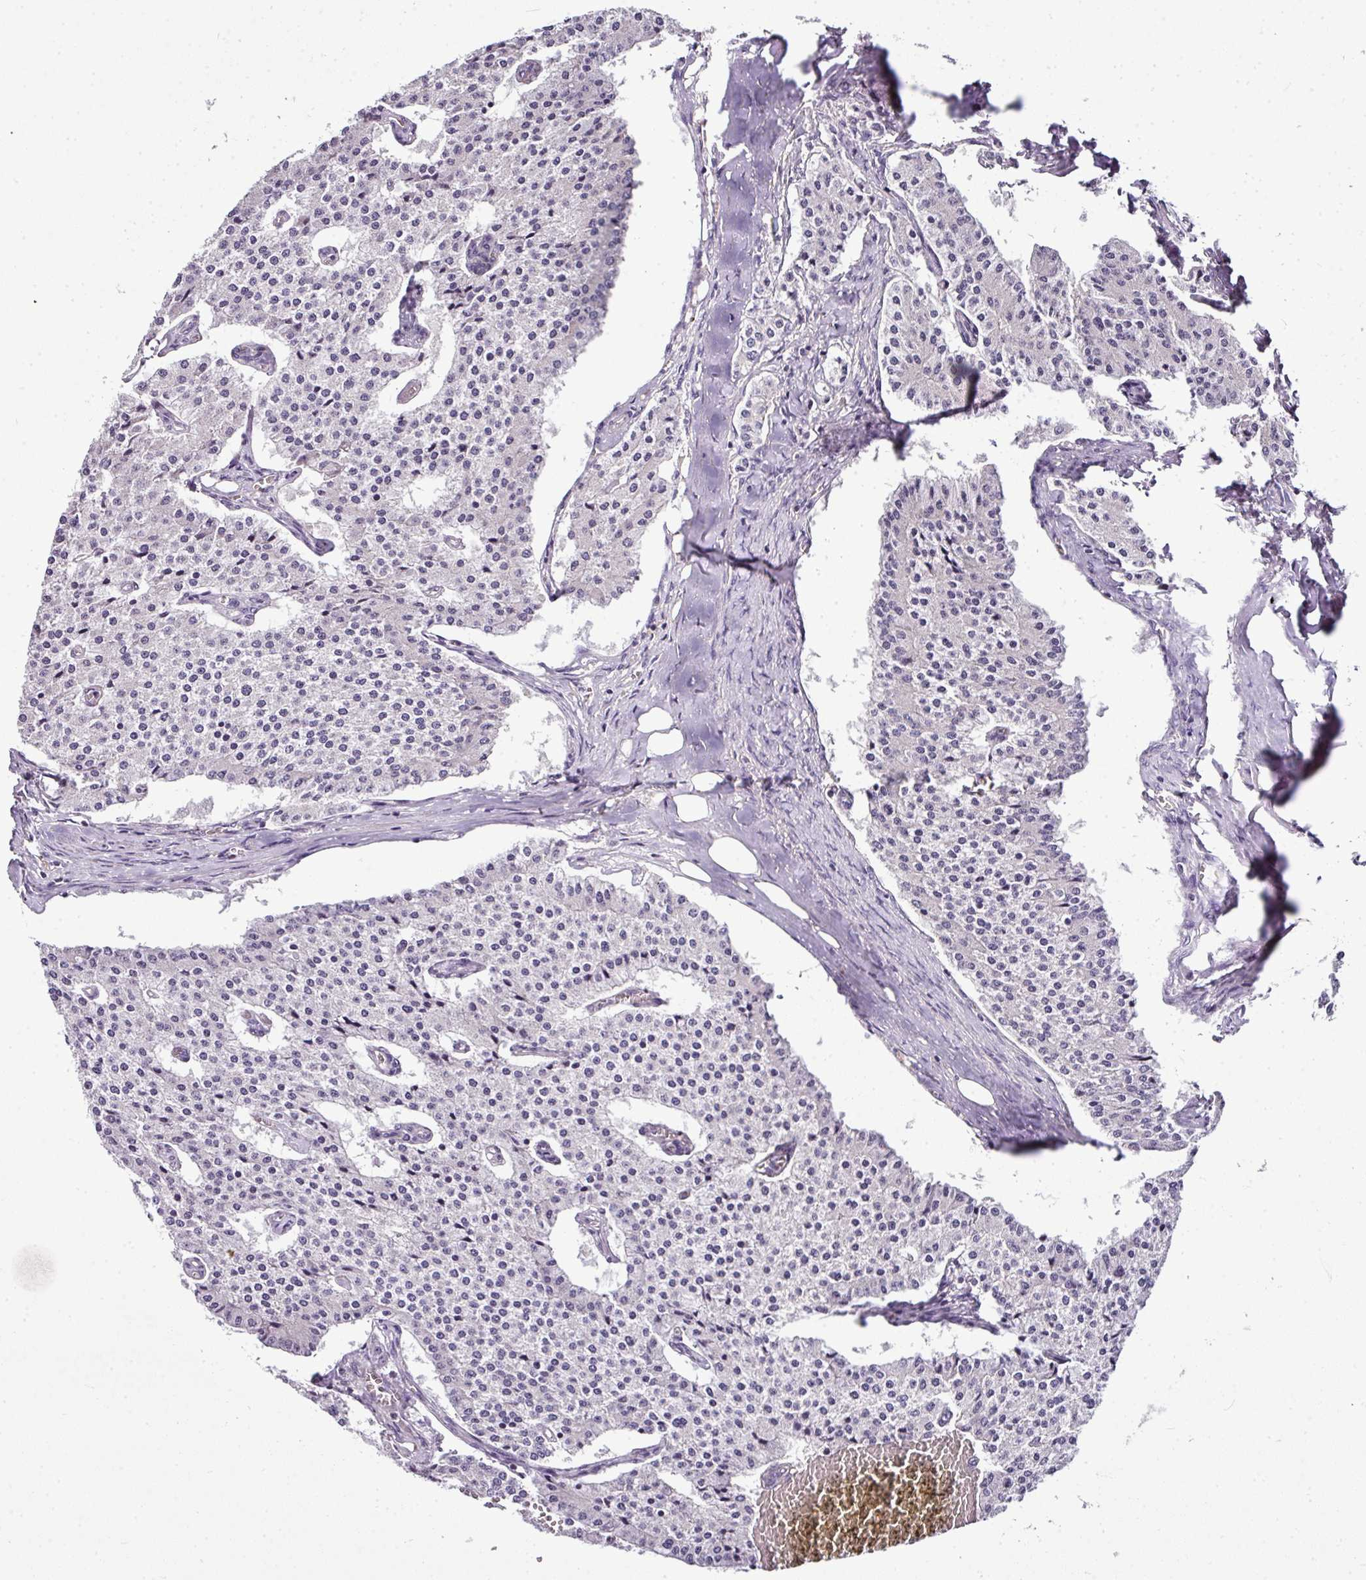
{"staining": {"intensity": "negative", "quantity": "none", "location": "none"}, "tissue": "carcinoid", "cell_type": "Tumor cells", "image_type": "cancer", "snomed": [{"axis": "morphology", "description": "Carcinoid, malignant, NOS"}, {"axis": "topography", "description": "Colon"}], "caption": "Immunohistochemistry of carcinoid displays no expression in tumor cells.", "gene": "TEX30", "patient": {"sex": "female", "age": 52}}